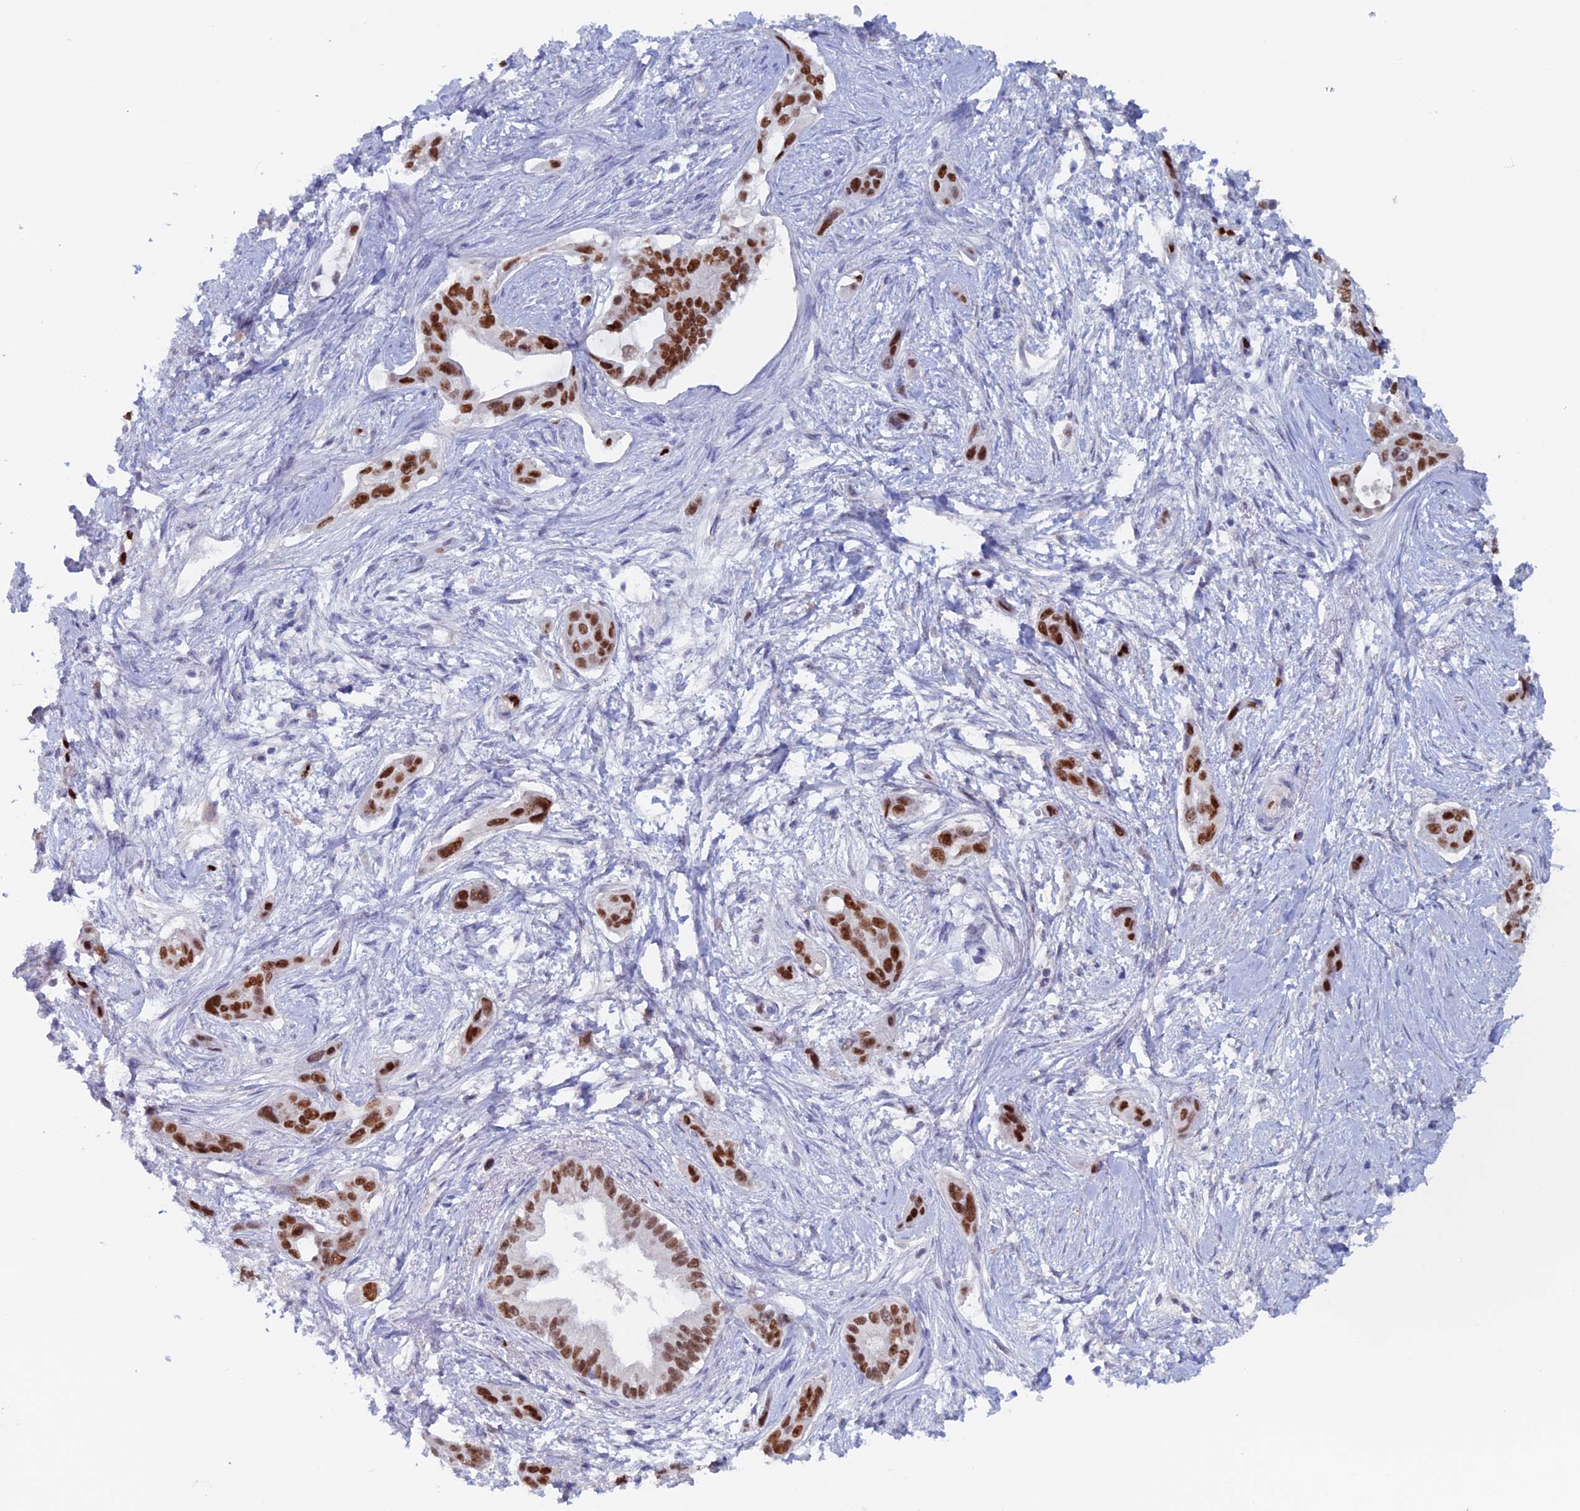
{"staining": {"intensity": "strong", "quantity": ">75%", "location": "nuclear"}, "tissue": "pancreatic cancer", "cell_type": "Tumor cells", "image_type": "cancer", "snomed": [{"axis": "morphology", "description": "Adenocarcinoma, NOS"}, {"axis": "topography", "description": "Pancreas"}], "caption": "A photomicrograph showing strong nuclear expression in about >75% of tumor cells in pancreatic cancer, as visualized by brown immunohistochemical staining.", "gene": "NOL4L", "patient": {"sex": "male", "age": 72}}